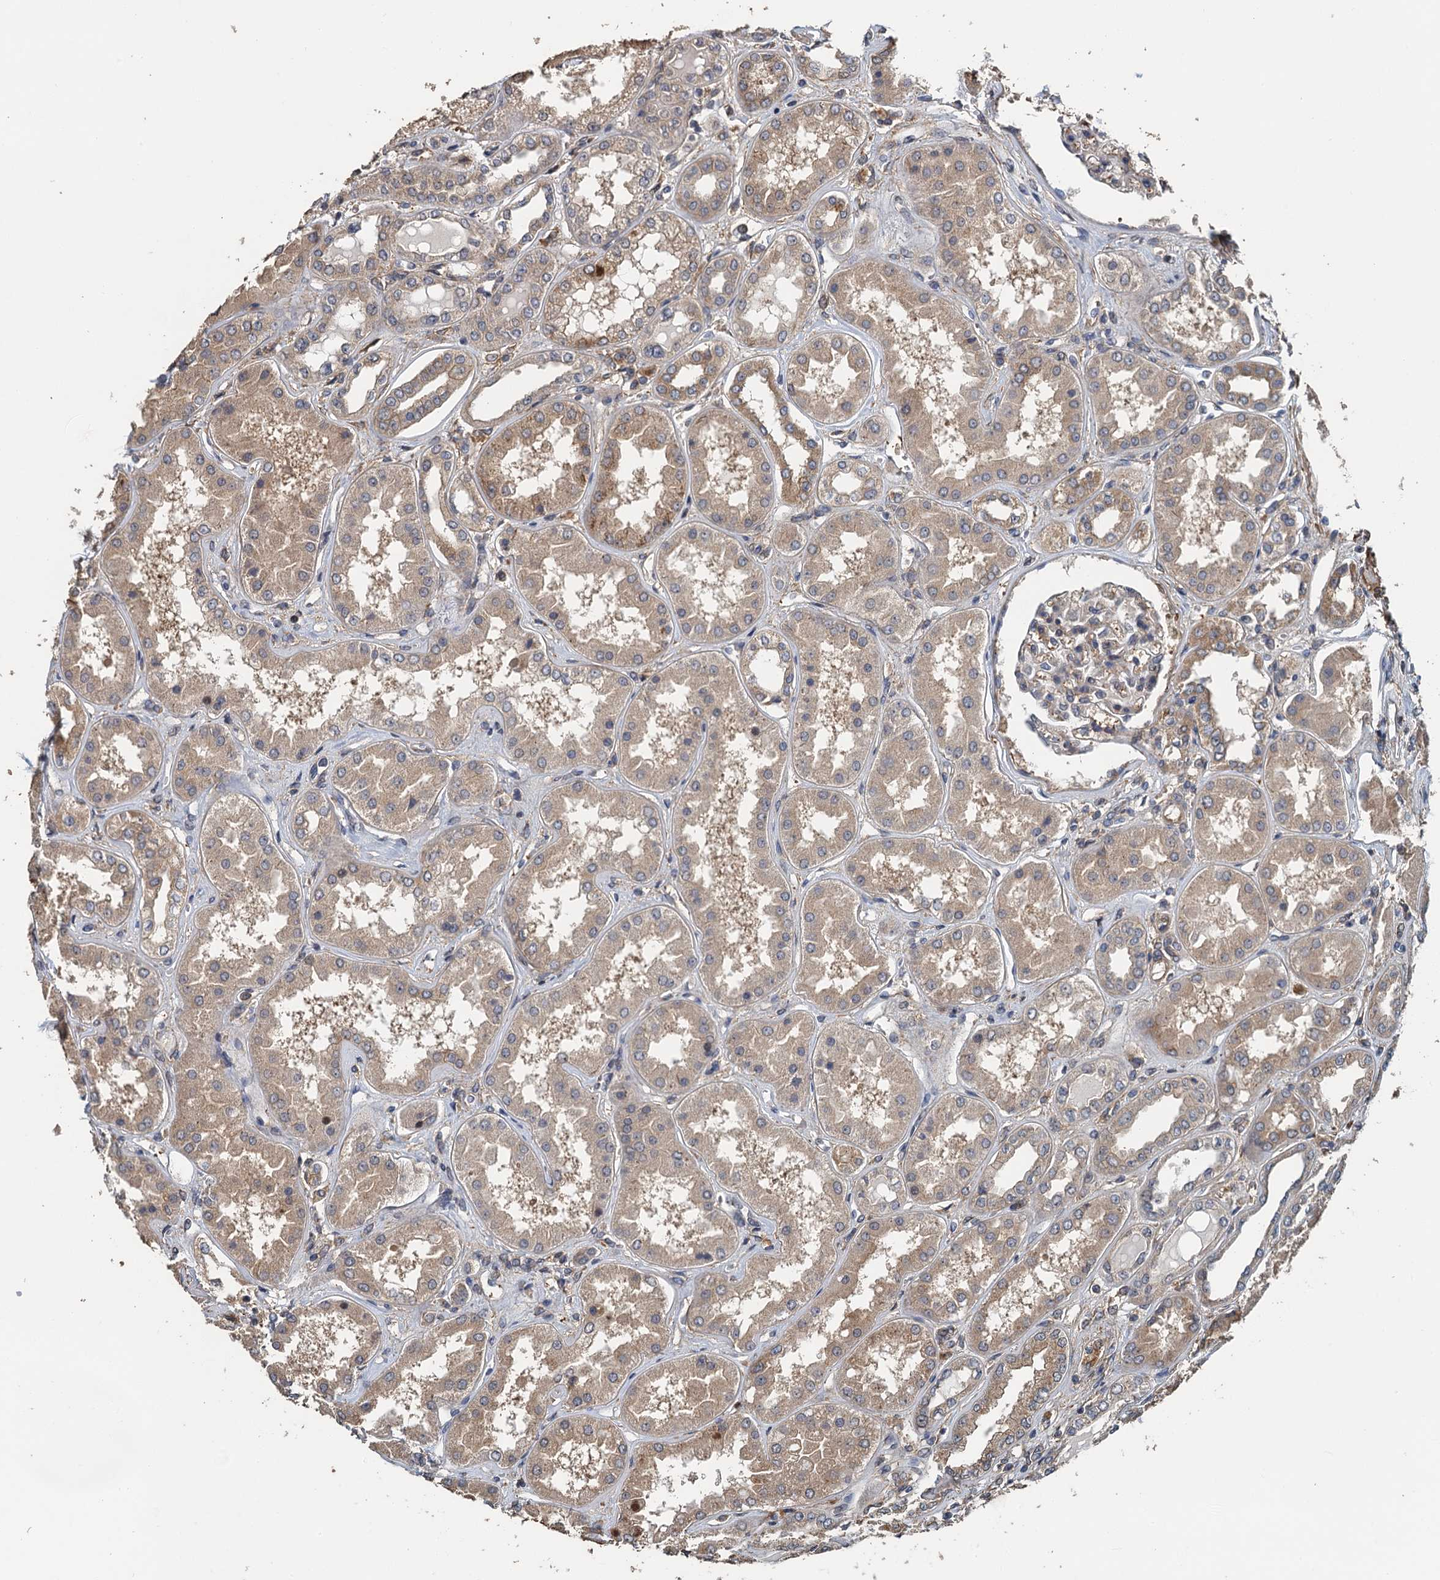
{"staining": {"intensity": "weak", "quantity": "<25%", "location": "cytoplasmic/membranous"}, "tissue": "kidney", "cell_type": "Cells in glomeruli", "image_type": "normal", "snomed": [{"axis": "morphology", "description": "Normal tissue, NOS"}, {"axis": "topography", "description": "Kidney"}], "caption": "Immunohistochemistry (IHC) histopathology image of unremarkable kidney: human kidney stained with DAB reveals no significant protein positivity in cells in glomeruli. (DAB immunohistochemistry (IHC) with hematoxylin counter stain).", "gene": "MEAK7", "patient": {"sex": "female", "age": 56}}